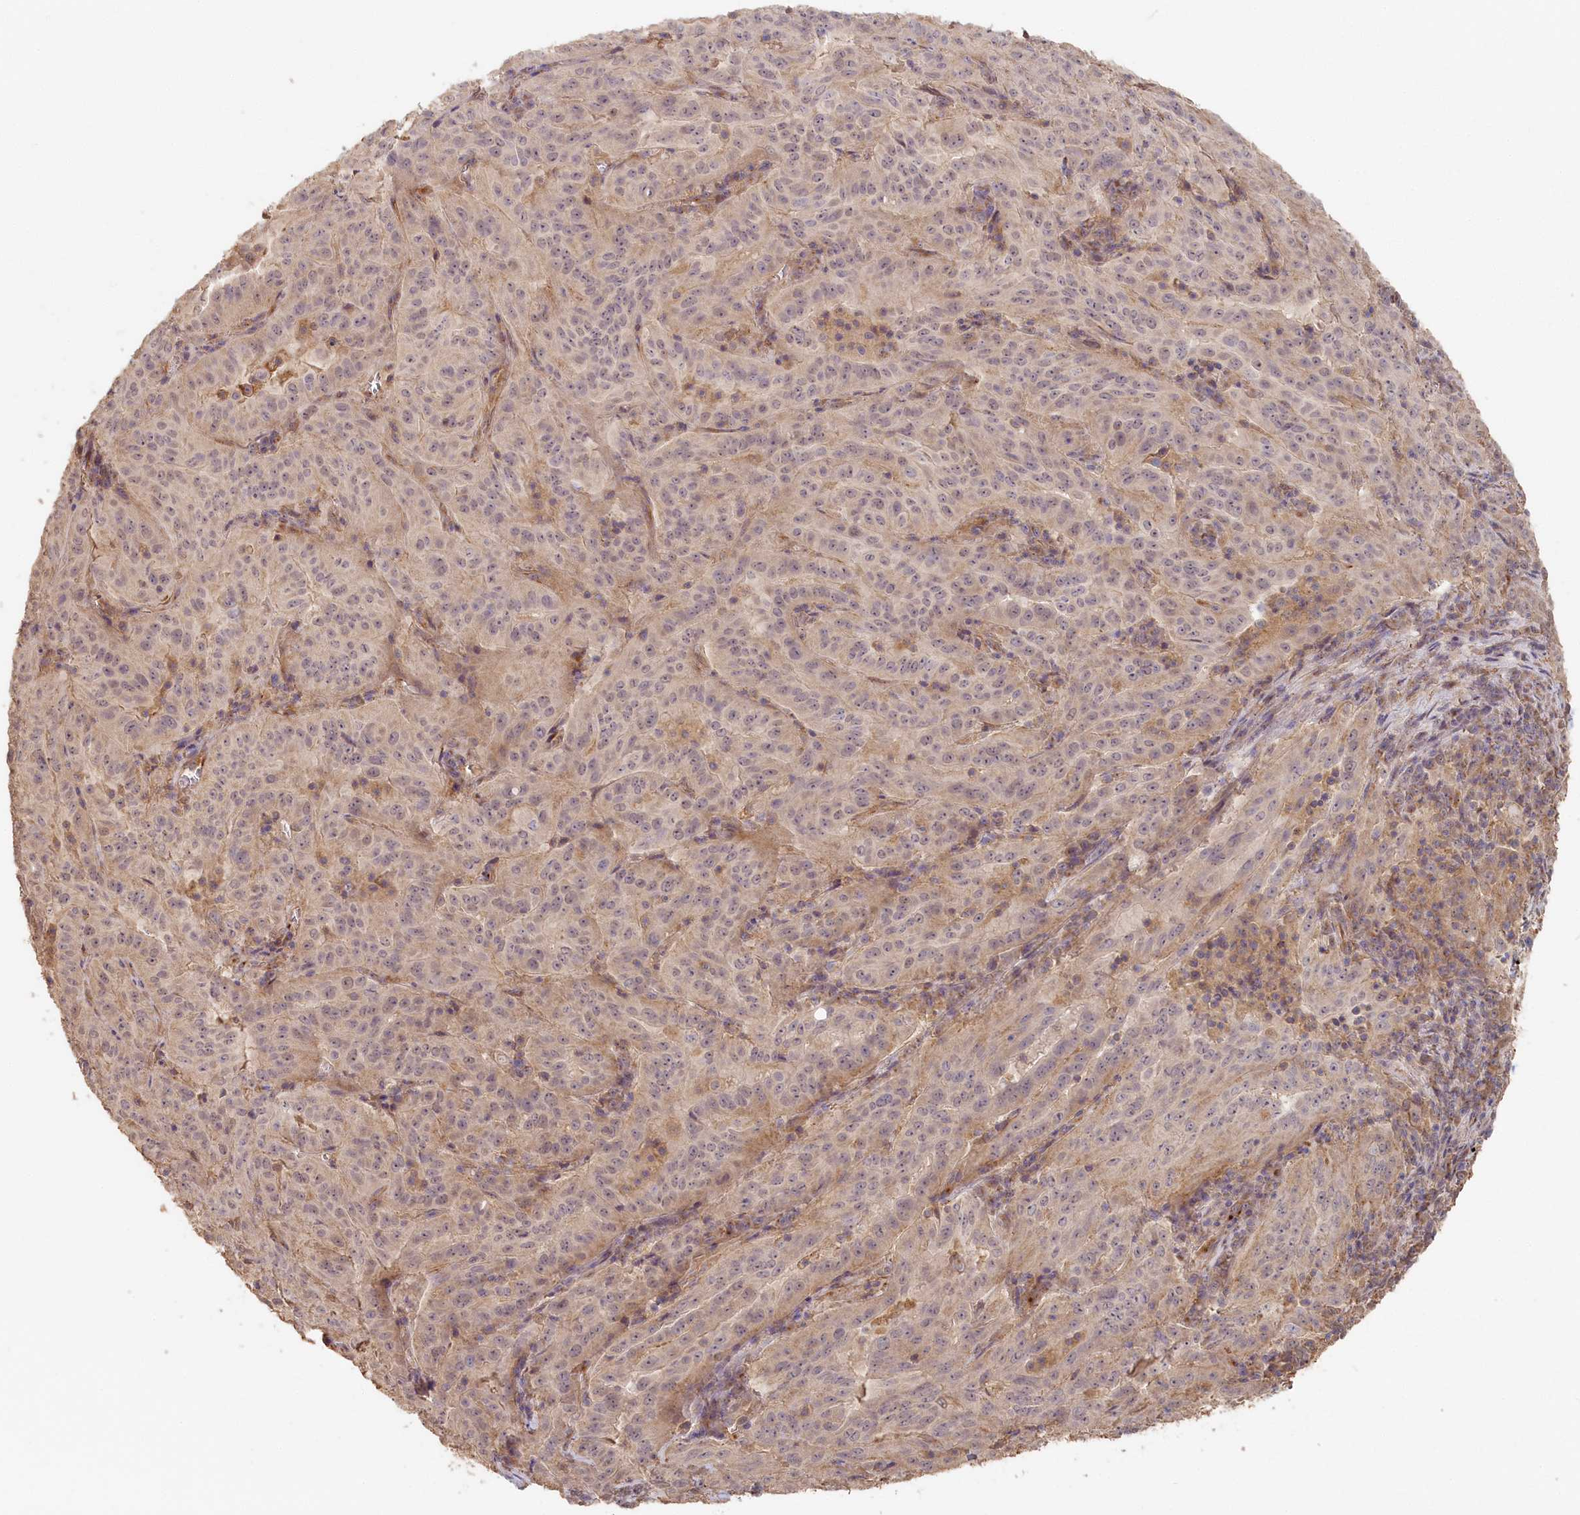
{"staining": {"intensity": "weak", "quantity": "25%-75%", "location": "cytoplasmic/membranous"}, "tissue": "pancreatic cancer", "cell_type": "Tumor cells", "image_type": "cancer", "snomed": [{"axis": "morphology", "description": "Adenocarcinoma, NOS"}, {"axis": "topography", "description": "Pancreas"}], "caption": "Adenocarcinoma (pancreatic) stained with DAB IHC shows low levels of weak cytoplasmic/membranous expression in approximately 25%-75% of tumor cells. The staining is performed using DAB brown chromogen to label protein expression. The nuclei are counter-stained blue using hematoxylin.", "gene": "STX16", "patient": {"sex": "male", "age": 63}}